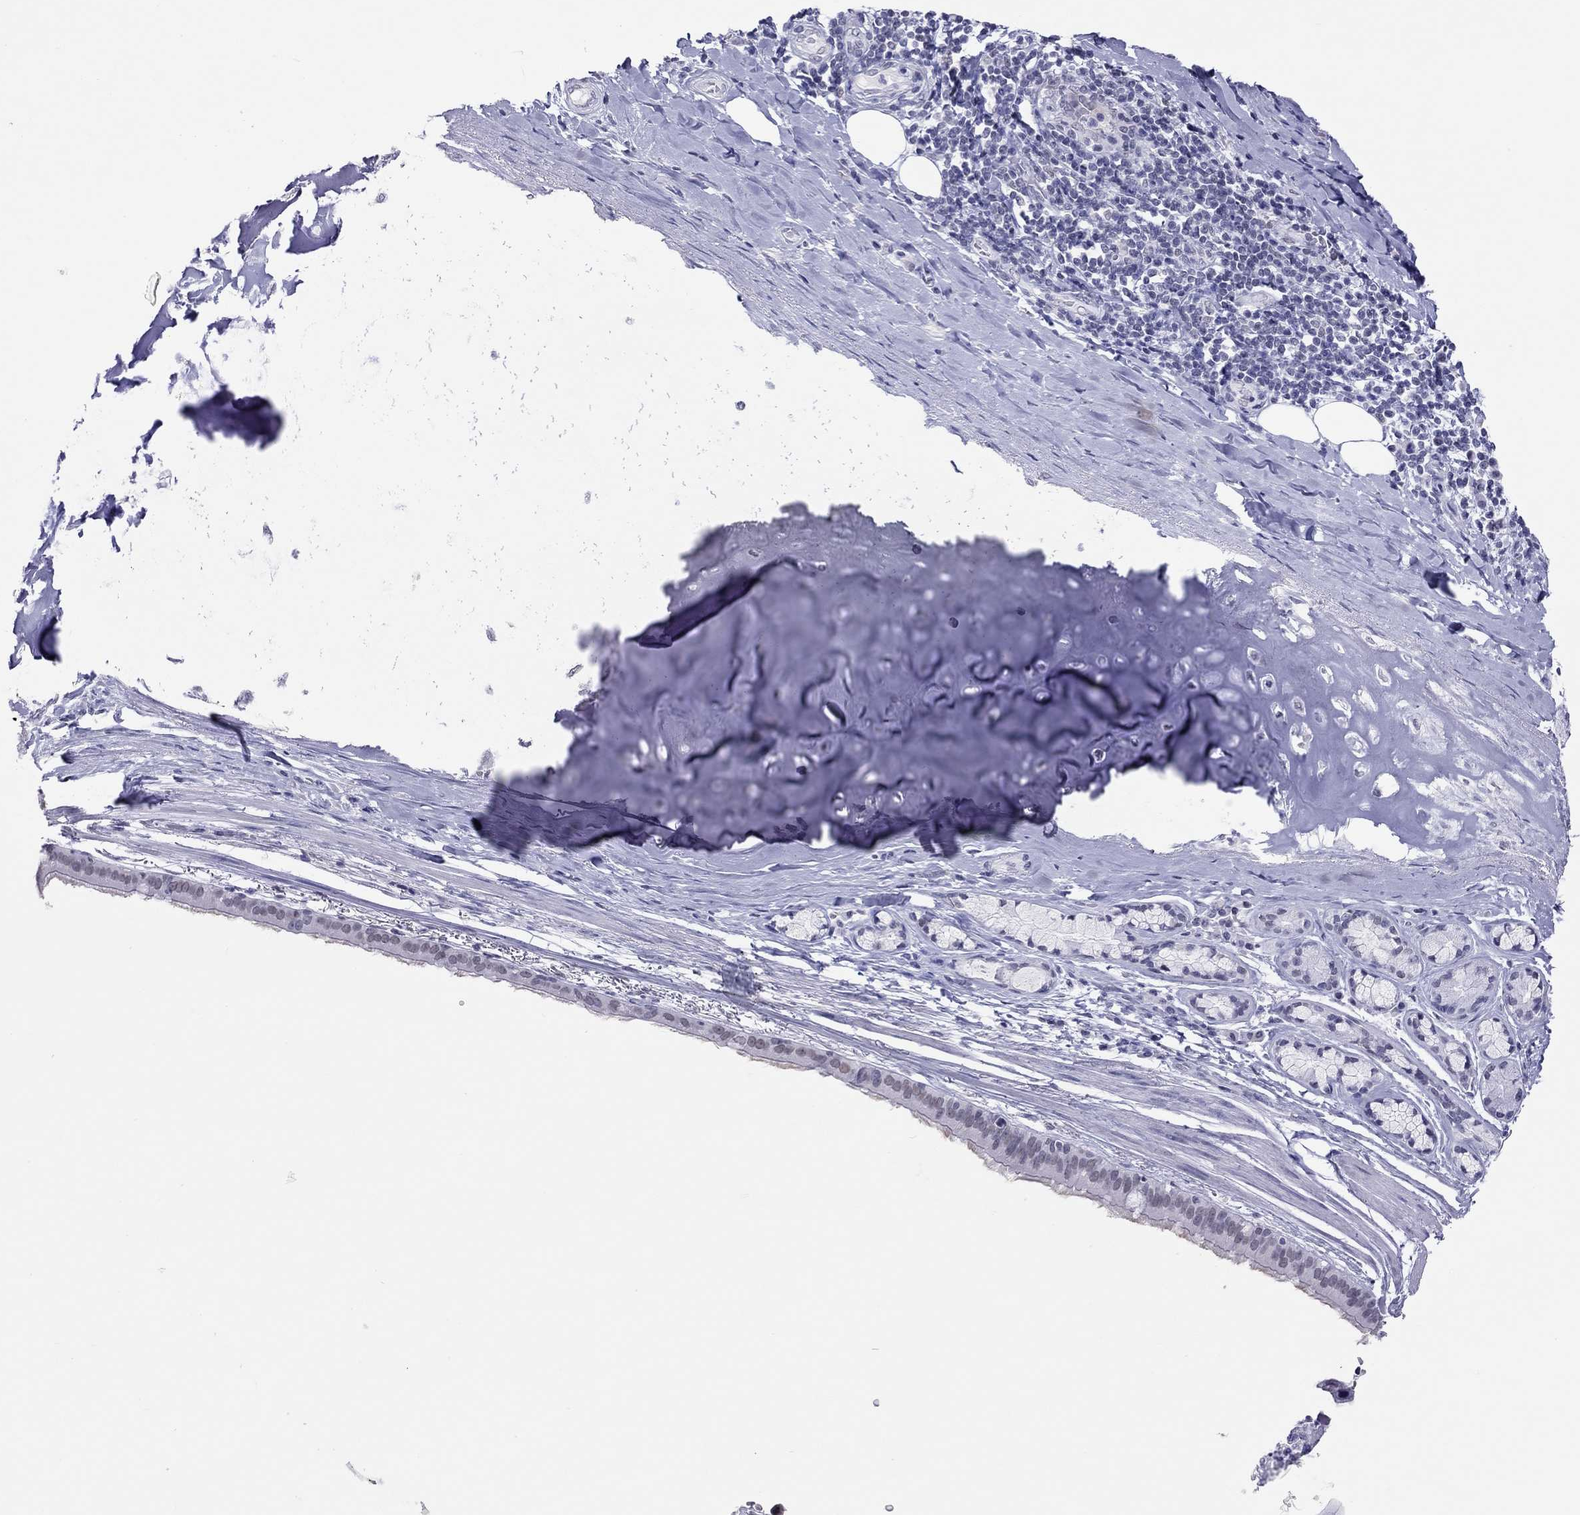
{"staining": {"intensity": "negative", "quantity": "none", "location": "none"}, "tissue": "bronchus", "cell_type": "Respiratory epithelial cells", "image_type": "normal", "snomed": [{"axis": "morphology", "description": "Normal tissue, NOS"}, {"axis": "morphology", "description": "Squamous cell carcinoma, NOS"}, {"axis": "topography", "description": "Bronchus"}, {"axis": "topography", "description": "Lung"}], "caption": "This is a photomicrograph of immunohistochemistry (IHC) staining of normal bronchus, which shows no positivity in respiratory epithelial cells. (DAB (3,3'-diaminobenzidine) immunohistochemistry, high magnification).", "gene": "JHY", "patient": {"sex": "male", "age": 69}}